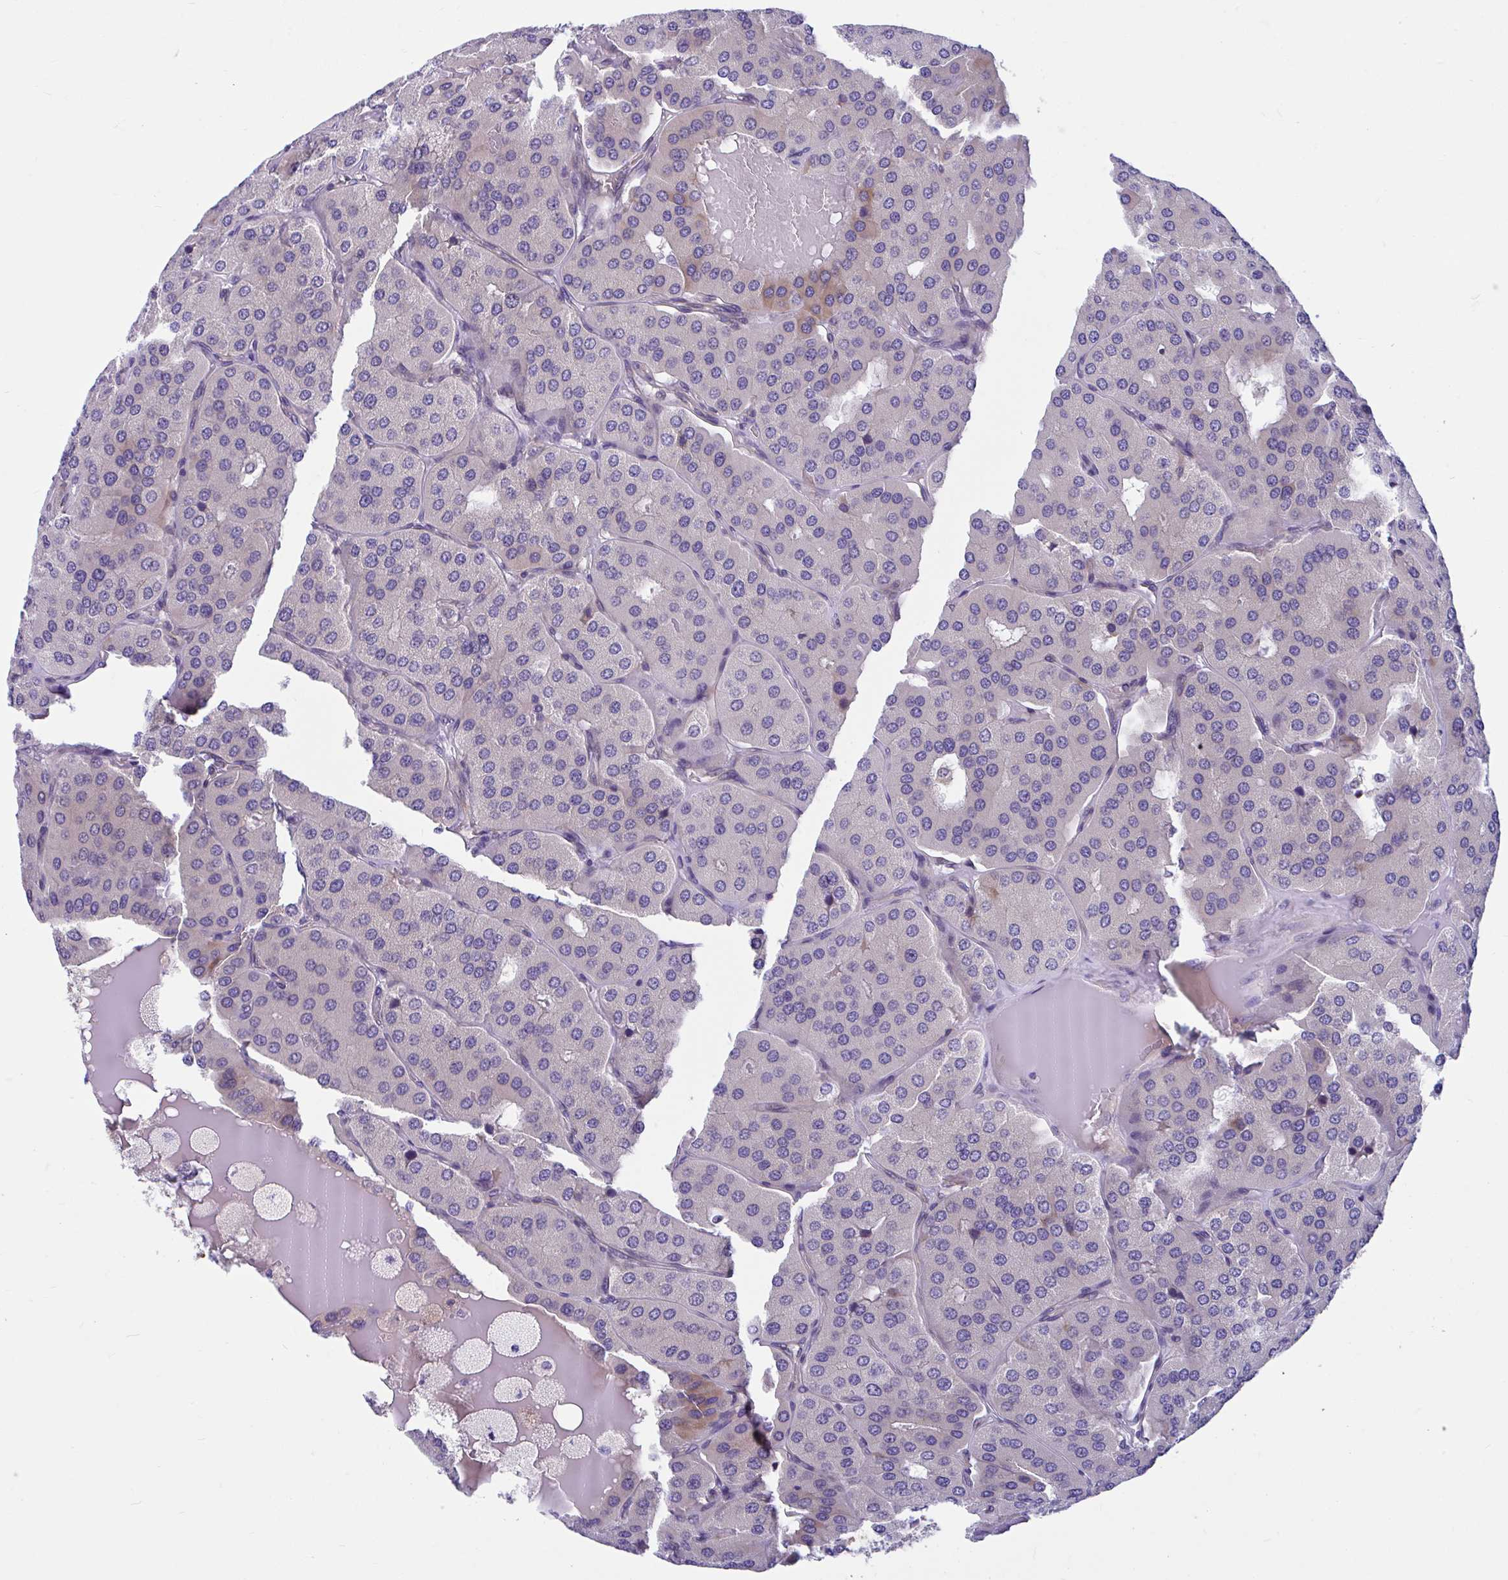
{"staining": {"intensity": "weak", "quantity": "<25%", "location": "cytoplasmic/membranous"}, "tissue": "parathyroid gland", "cell_type": "Glandular cells", "image_type": "normal", "snomed": [{"axis": "morphology", "description": "Normal tissue, NOS"}, {"axis": "morphology", "description": "Adenoma, NOS"}, {"axis": "topography", "description": "Parathyroid gland"}], "caption": "Benign parathyroid gland was stained to show a protein in brown. There is no significant expression in glandular cells. (DAB IHC, high magnification).", "gene": "WBP1", "patient": {"sex": "female", "age": 86}}